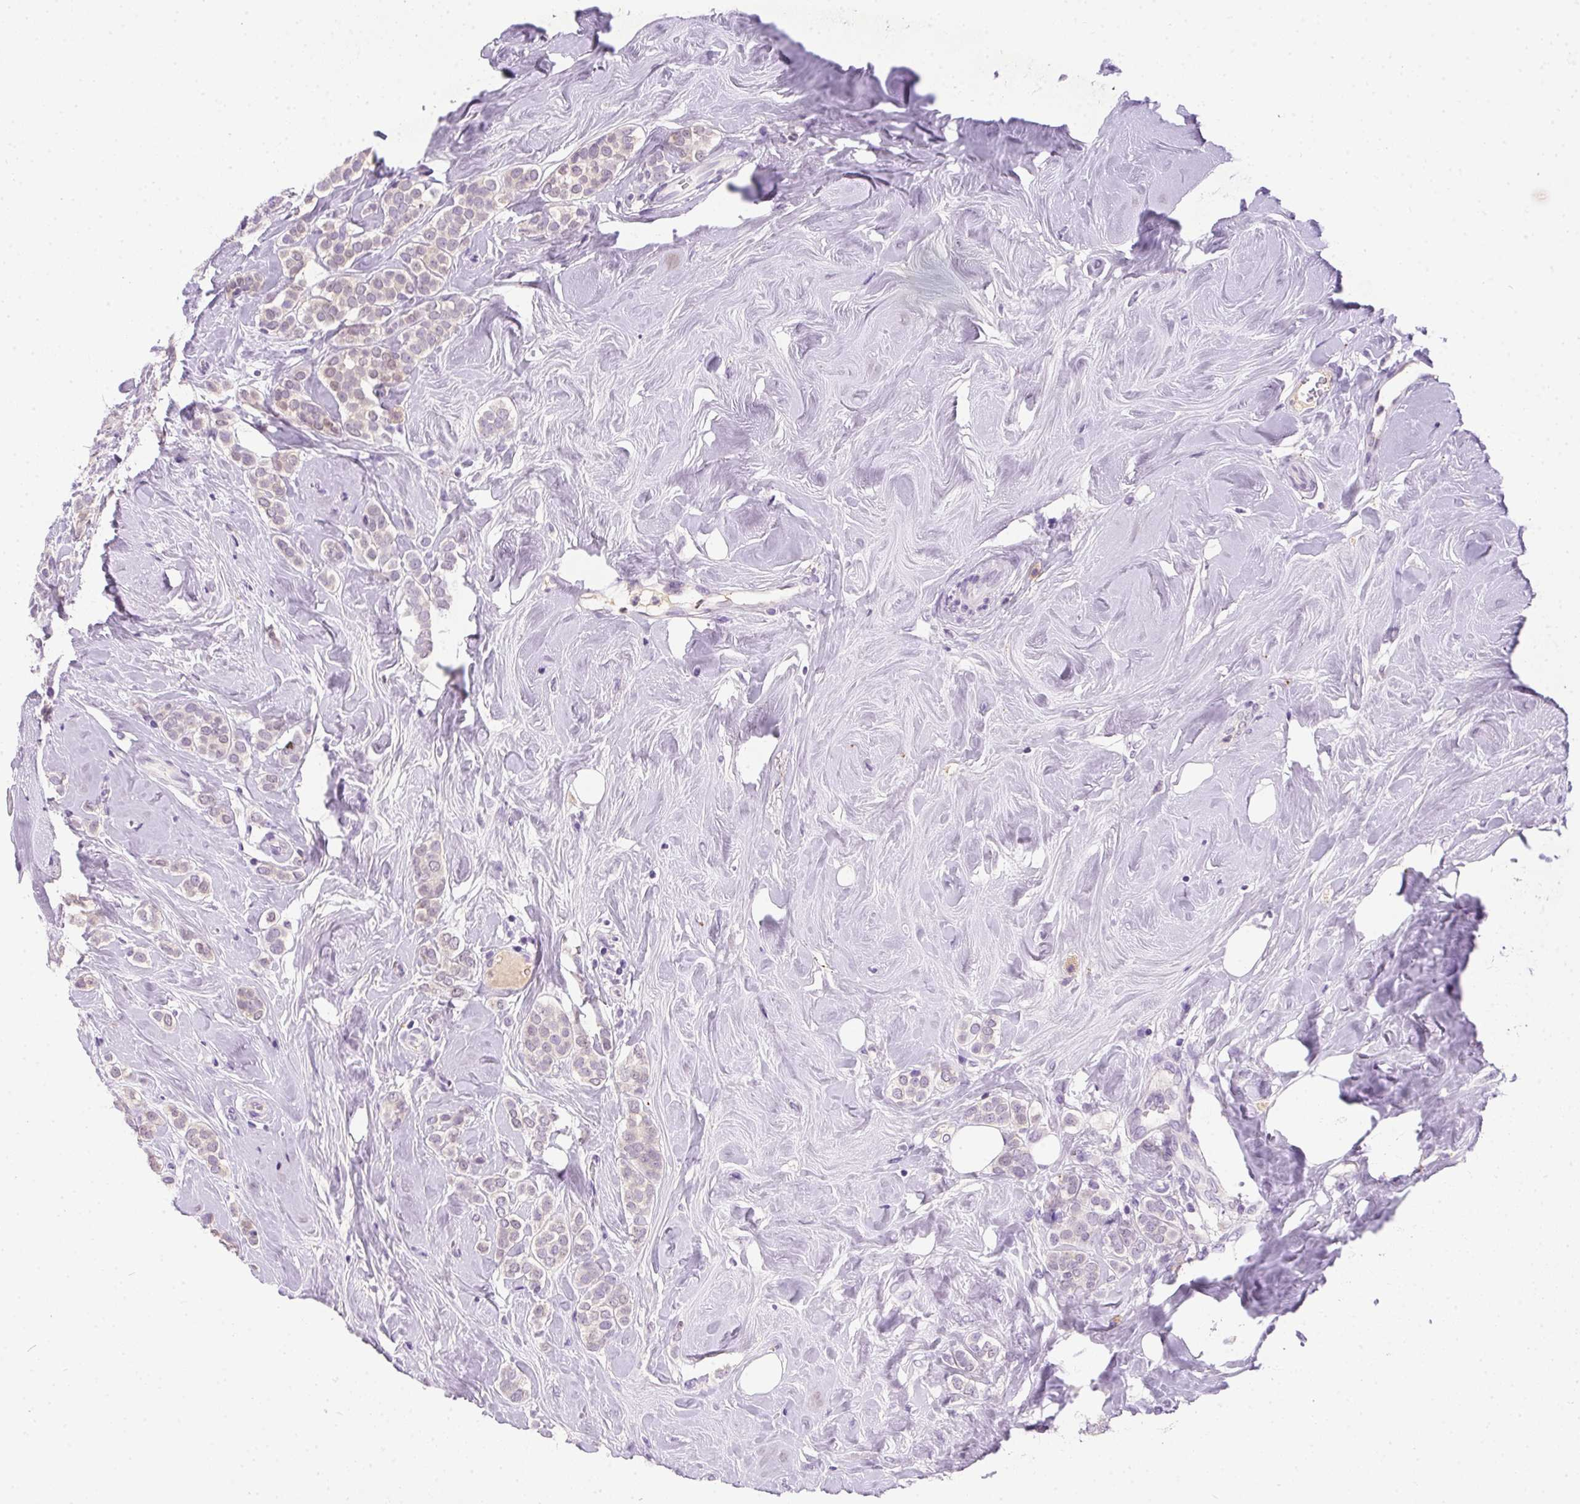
{"staining": {"intensity": "negative", "quantity": "none", "location": "none"}, "tissue": "breast cancer", "cell_type": "Tumor cells", "image_type": "cancer", "snomed": [{"axis": "morphology", "description": "Lobular carcinoma"}, {"axis": "topography", "description": "Breast"}], "caption": "The photomicrograph shows no significant staining in tumor cells of breast cancer.", "gene": "SSTR4", "patient": {"sex": "female", "age": 49}}